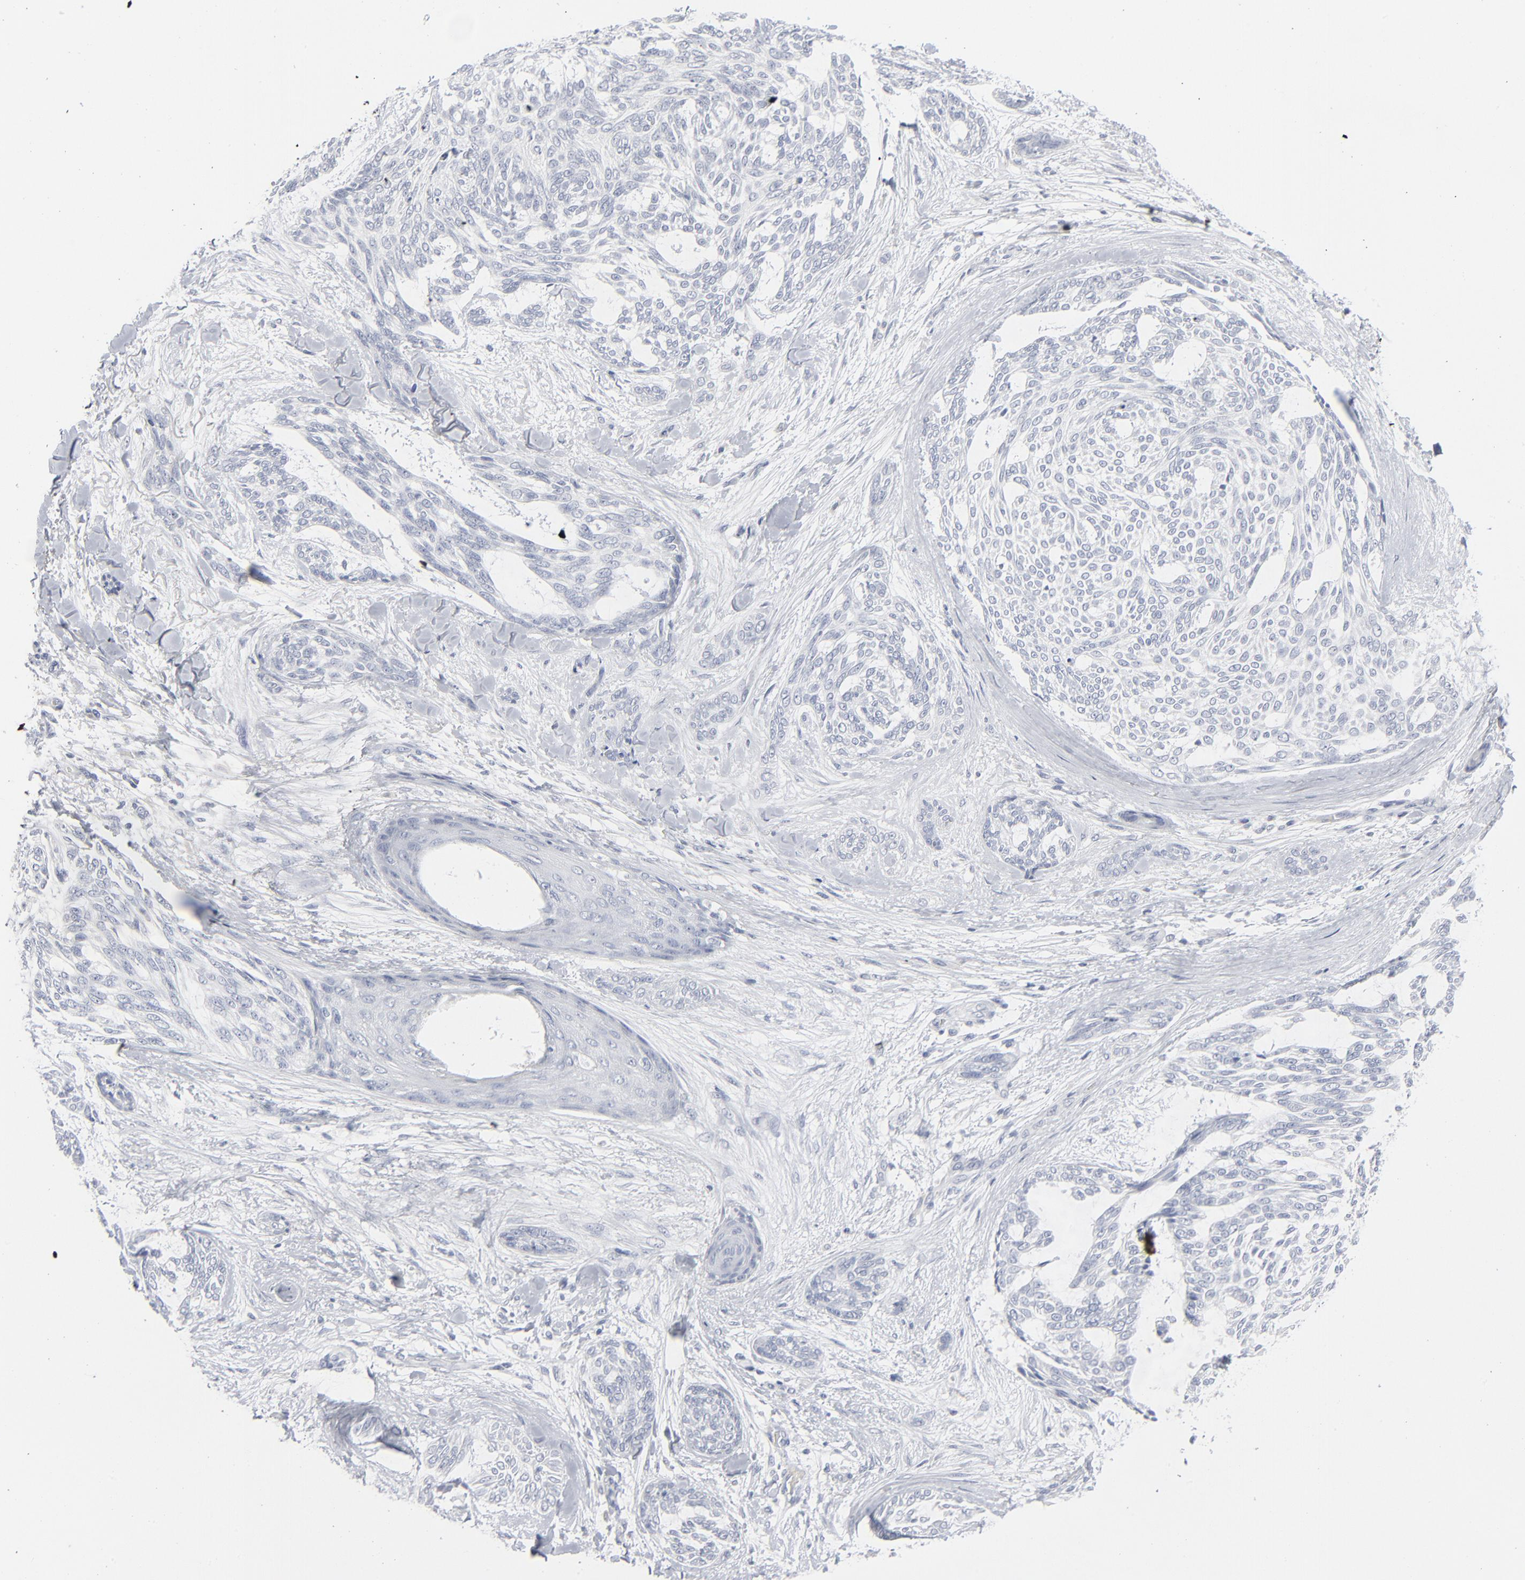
{"staining": {"intensity": "negative", "quantity": "none", "location": "none"}, "tissue": "skin cancer", "cell_type": "Tumor cells", "image_type": "cancer", "snomed": [{"axis": "morphology", "description": "Normal tissue, NOS"}, {"axis": "morphology", "description": "Basal cell carcinoma"}, {"axis": "topography", "description": "Skin"}], "caption": "Immunohistochemical staining of human skin cancer shows no significant expression in tumor cells. The staining was performed using DAB to visualize the protein expression in brown, while the nuclei were stained in blue with hematoxylin (Magnification: 20x).", "gene": "PAGE1", "patient": {"sex": "female", "age": 71}}